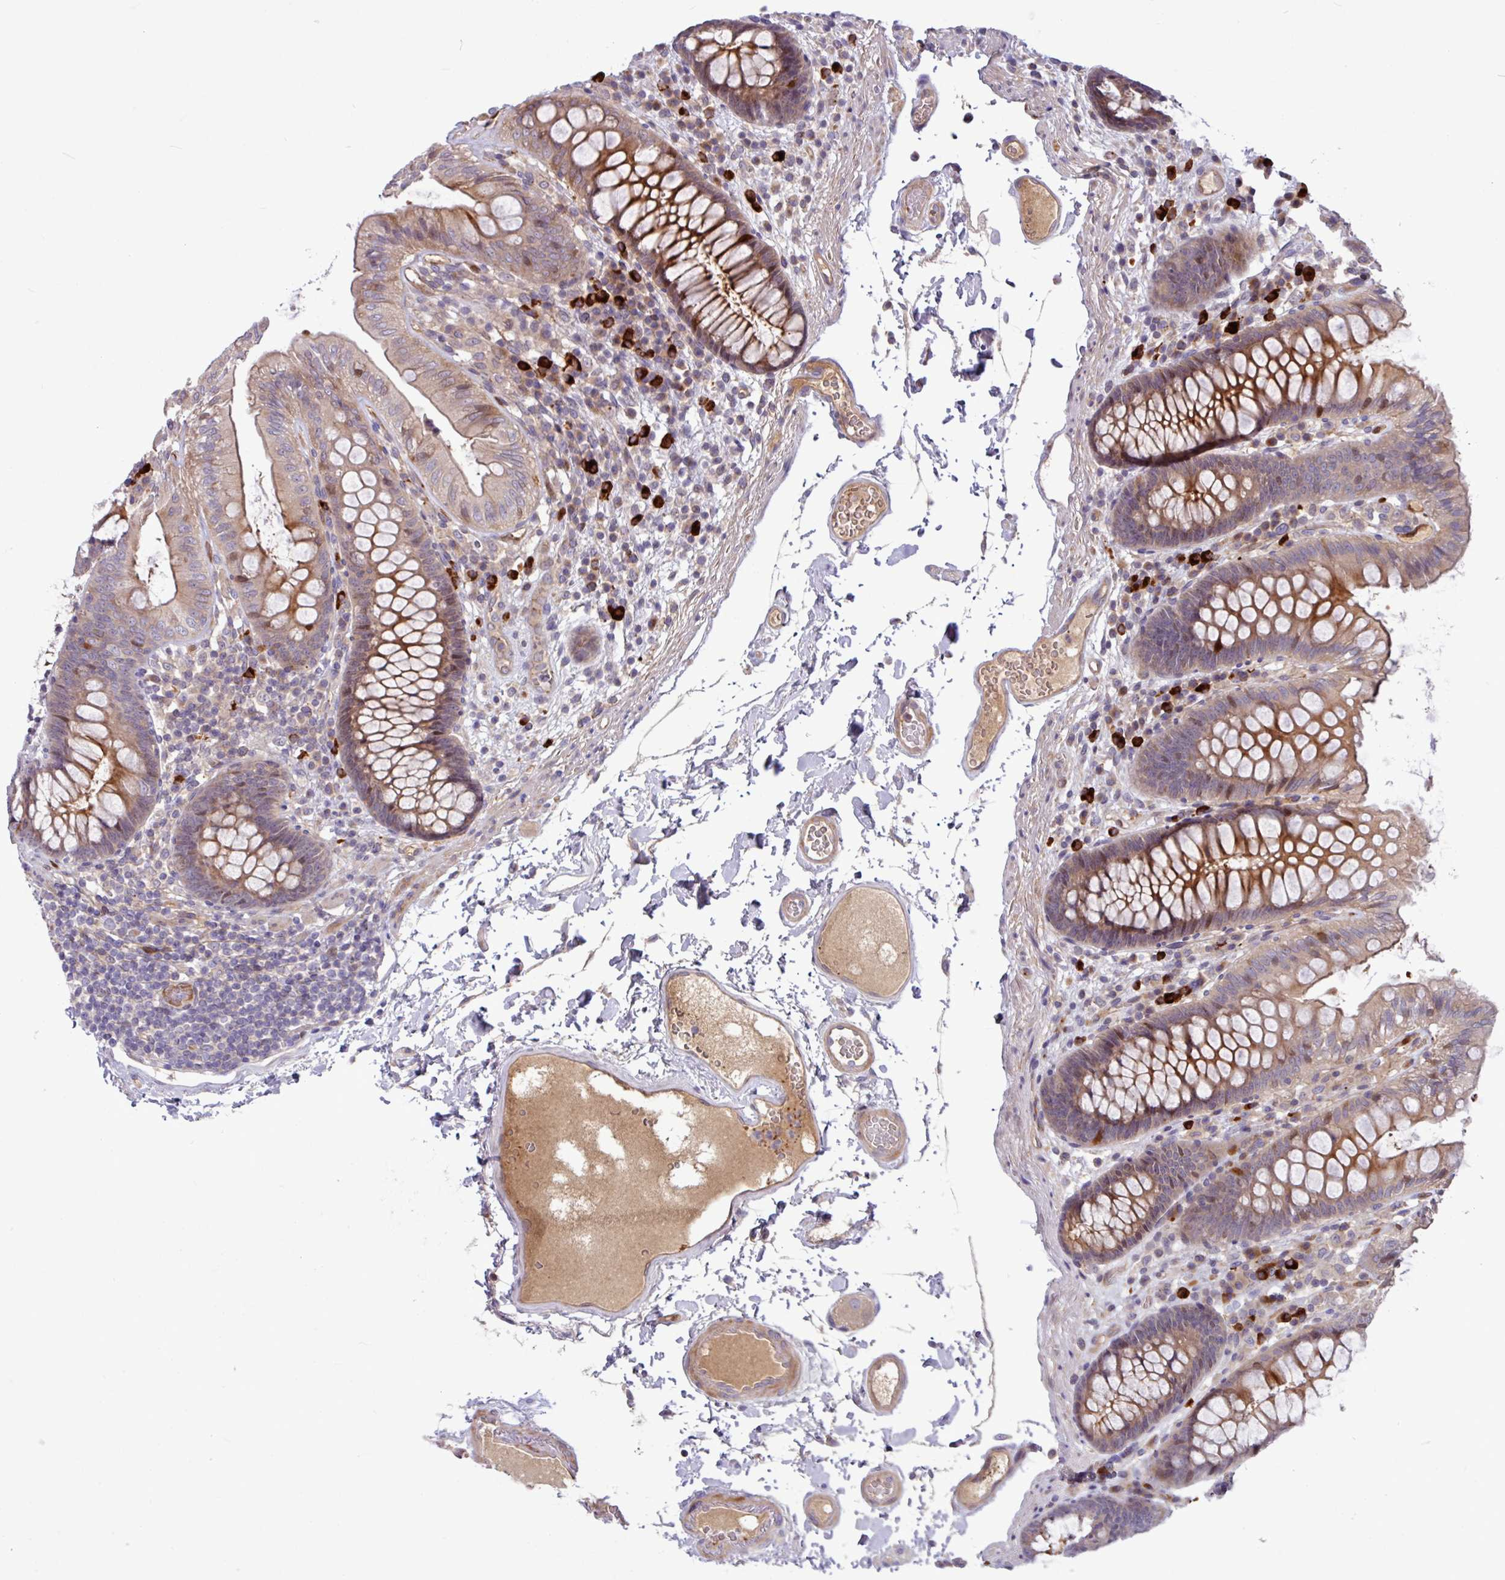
{"staining": {"intensity": "weak", "quantity": ">75%", "location": "cytoplasmic/membranous"}, "tissue": "colon", "cell_type": "Endothelial cells", "image_type": "normal", "snomed": [{"axis": "morphology", "description": "Normal tissue, NOS"}, {"axis": "topography", "description": "Colon"}], "caption": "DAB immunohistochemical staining of unremarkable human colon demonstrates weak cytoplasmic/membranous protein staining in approximately >75% of endothelial cells. (DAB IHC, brown staining for protein, blue staining for nuclei).", "gene": "B4GALNT4", "patient": {"sex": "male", "age": 84}}